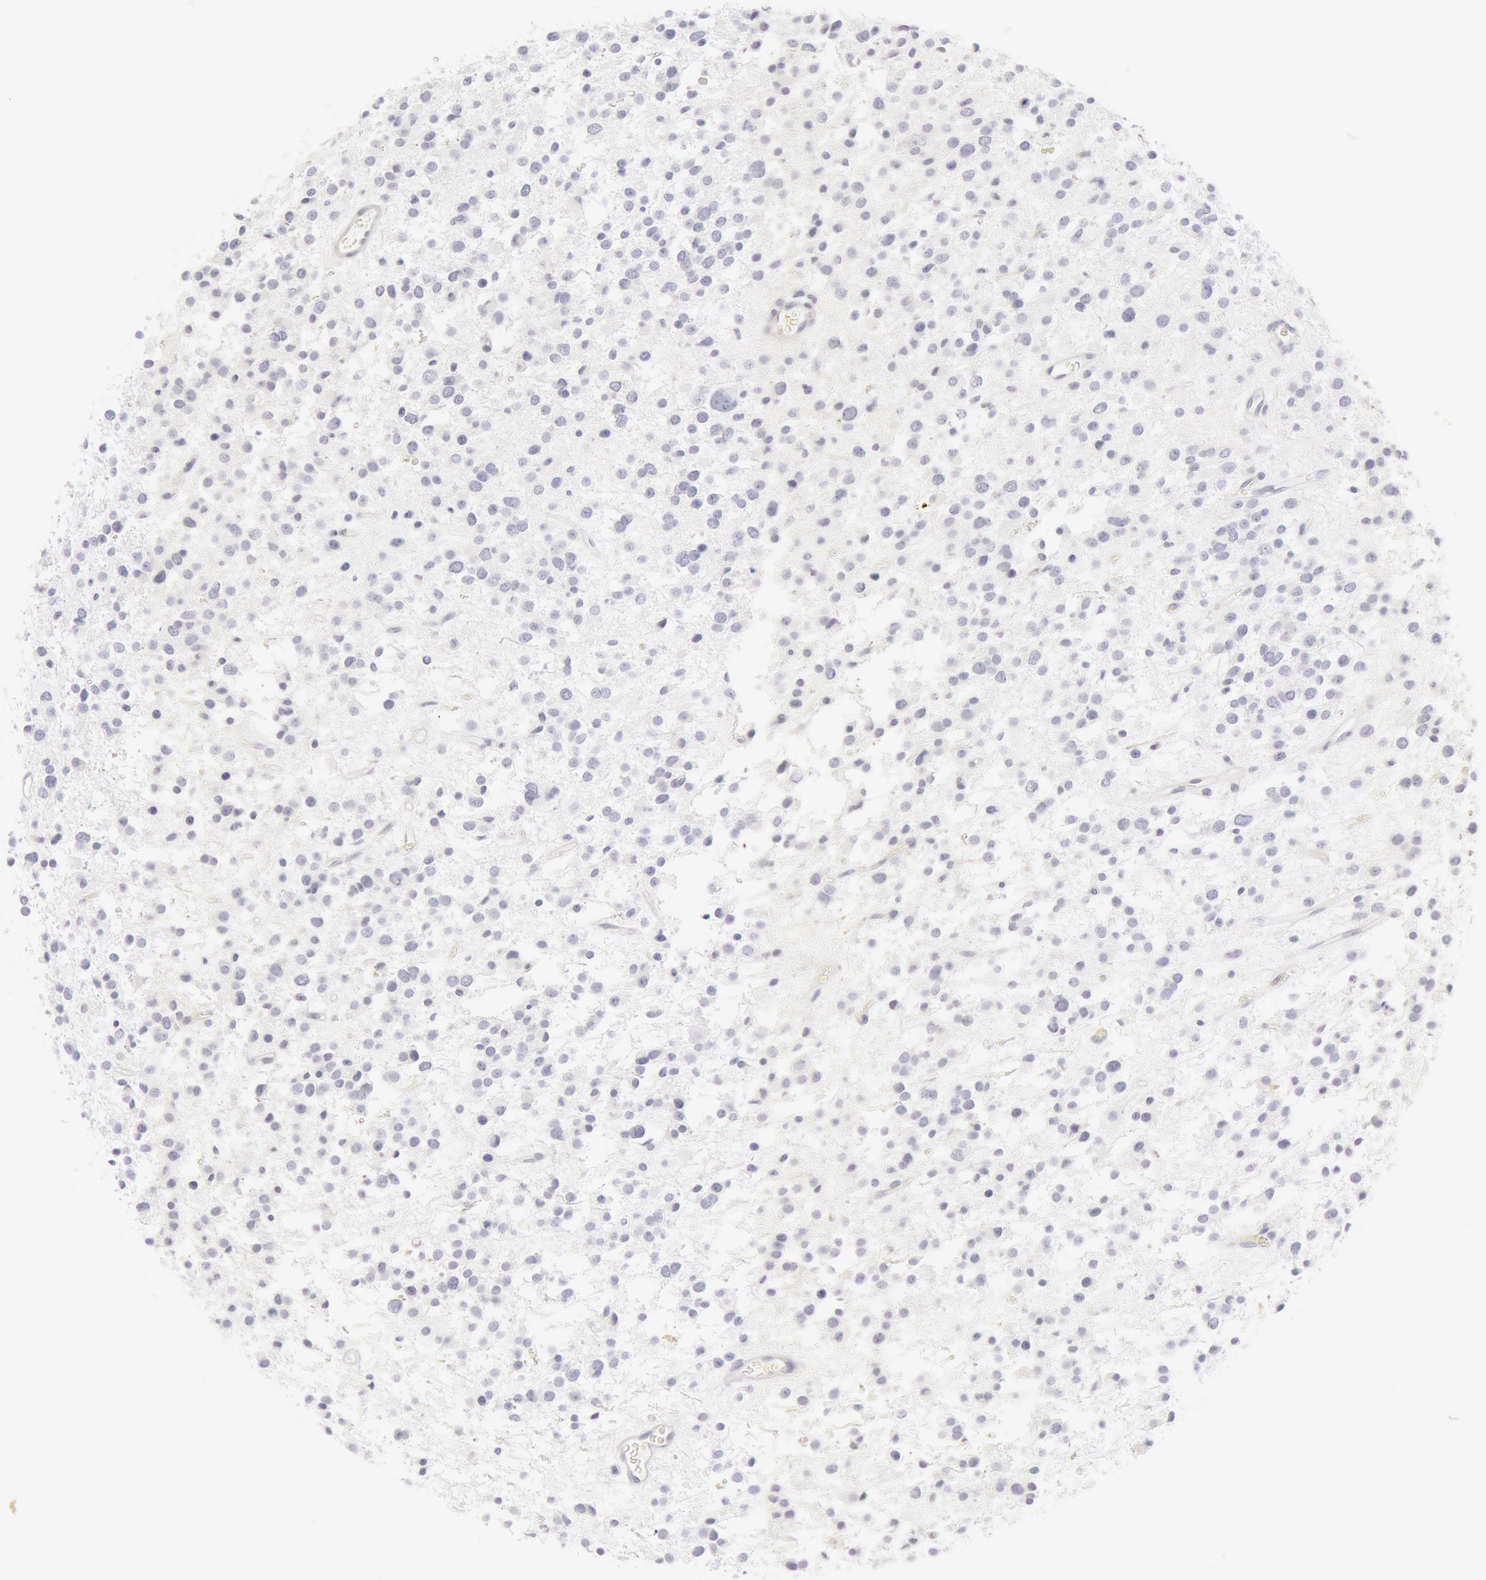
{"staining": {"intensity": "negative", "quantity": "none", "location": "none"}, "tissue": "glioma", "cell_type": "Tumor cells", "image_type": "cancer", "snomed": [{"axis": "morphology", "description": "Glioma, malignant, Low grade"}, {"axis": "topography", "description": "Brain"}], "caption": "The micrograph exhibits no staining of tumor cells in glioma.", "gene": "KRT8", "patient": {"sex": "female", "age": 36}}